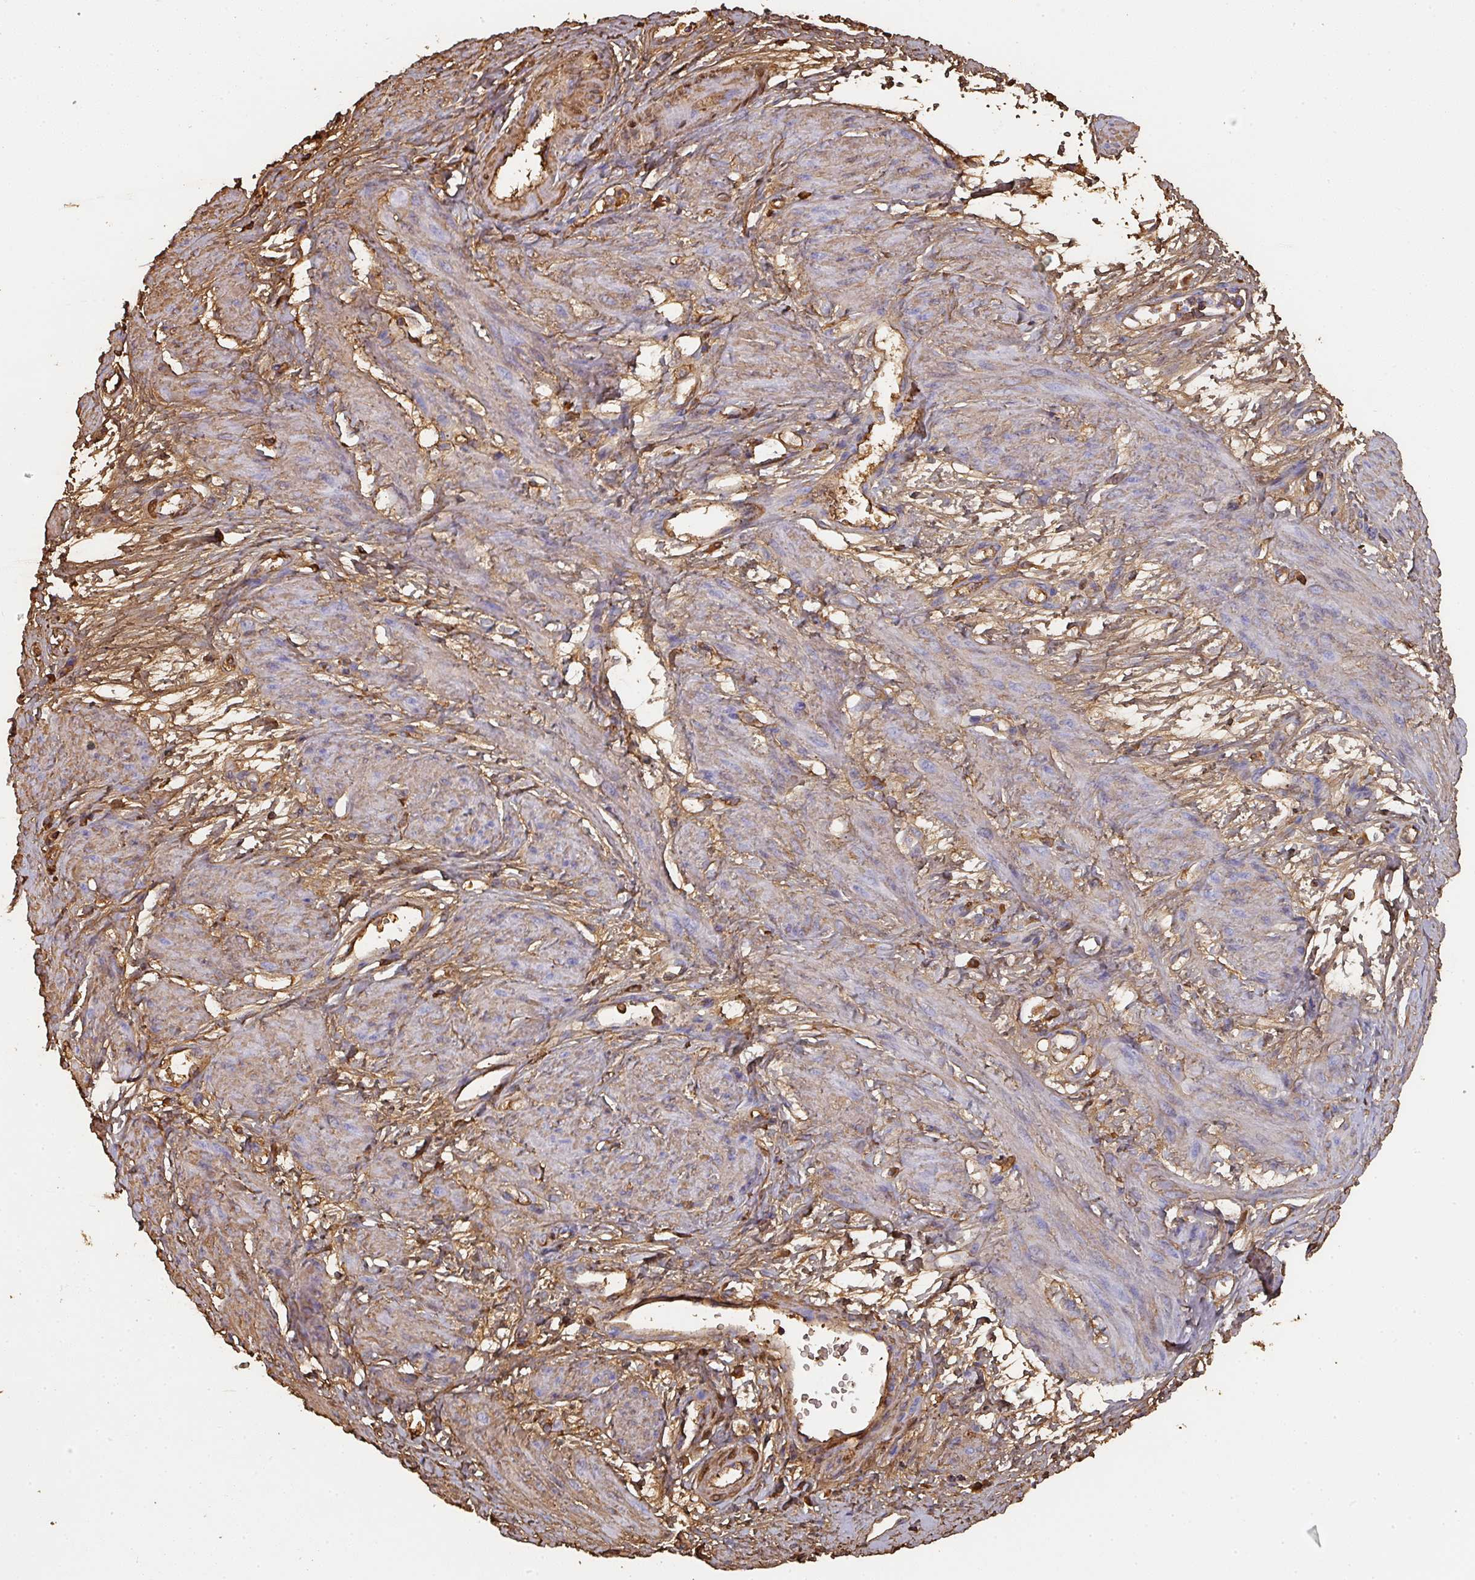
{"staining": {"intensity": "weak", "quantity": "25%-75%", "location": "cytoplasmic/membranous"}, "tissue": "smooth muscle", "cell_type": "Smooth muscle cells", "image_type": "normal", "snomed": [{"axis": "morphology", "description": "Normal tissue, NOS"}, {"axis": "topography", "description": "Smooth muscle"}, {"axis": "topography", "description": "Uterus"}], "caption": "Immunohistochemical staining of benign human smooth muscle demonstrates weak cytoplasmic/membranous protein positivity in approximately 25%-75% of smooth muscle cells. The staining was performed using DAB to visualize the protein expression in brown, while the nuclei were stained in blue with hematoxylin (Magnification: 20x).", "gene": "ALB", "patient": {"sex": "female", "age": 39}}